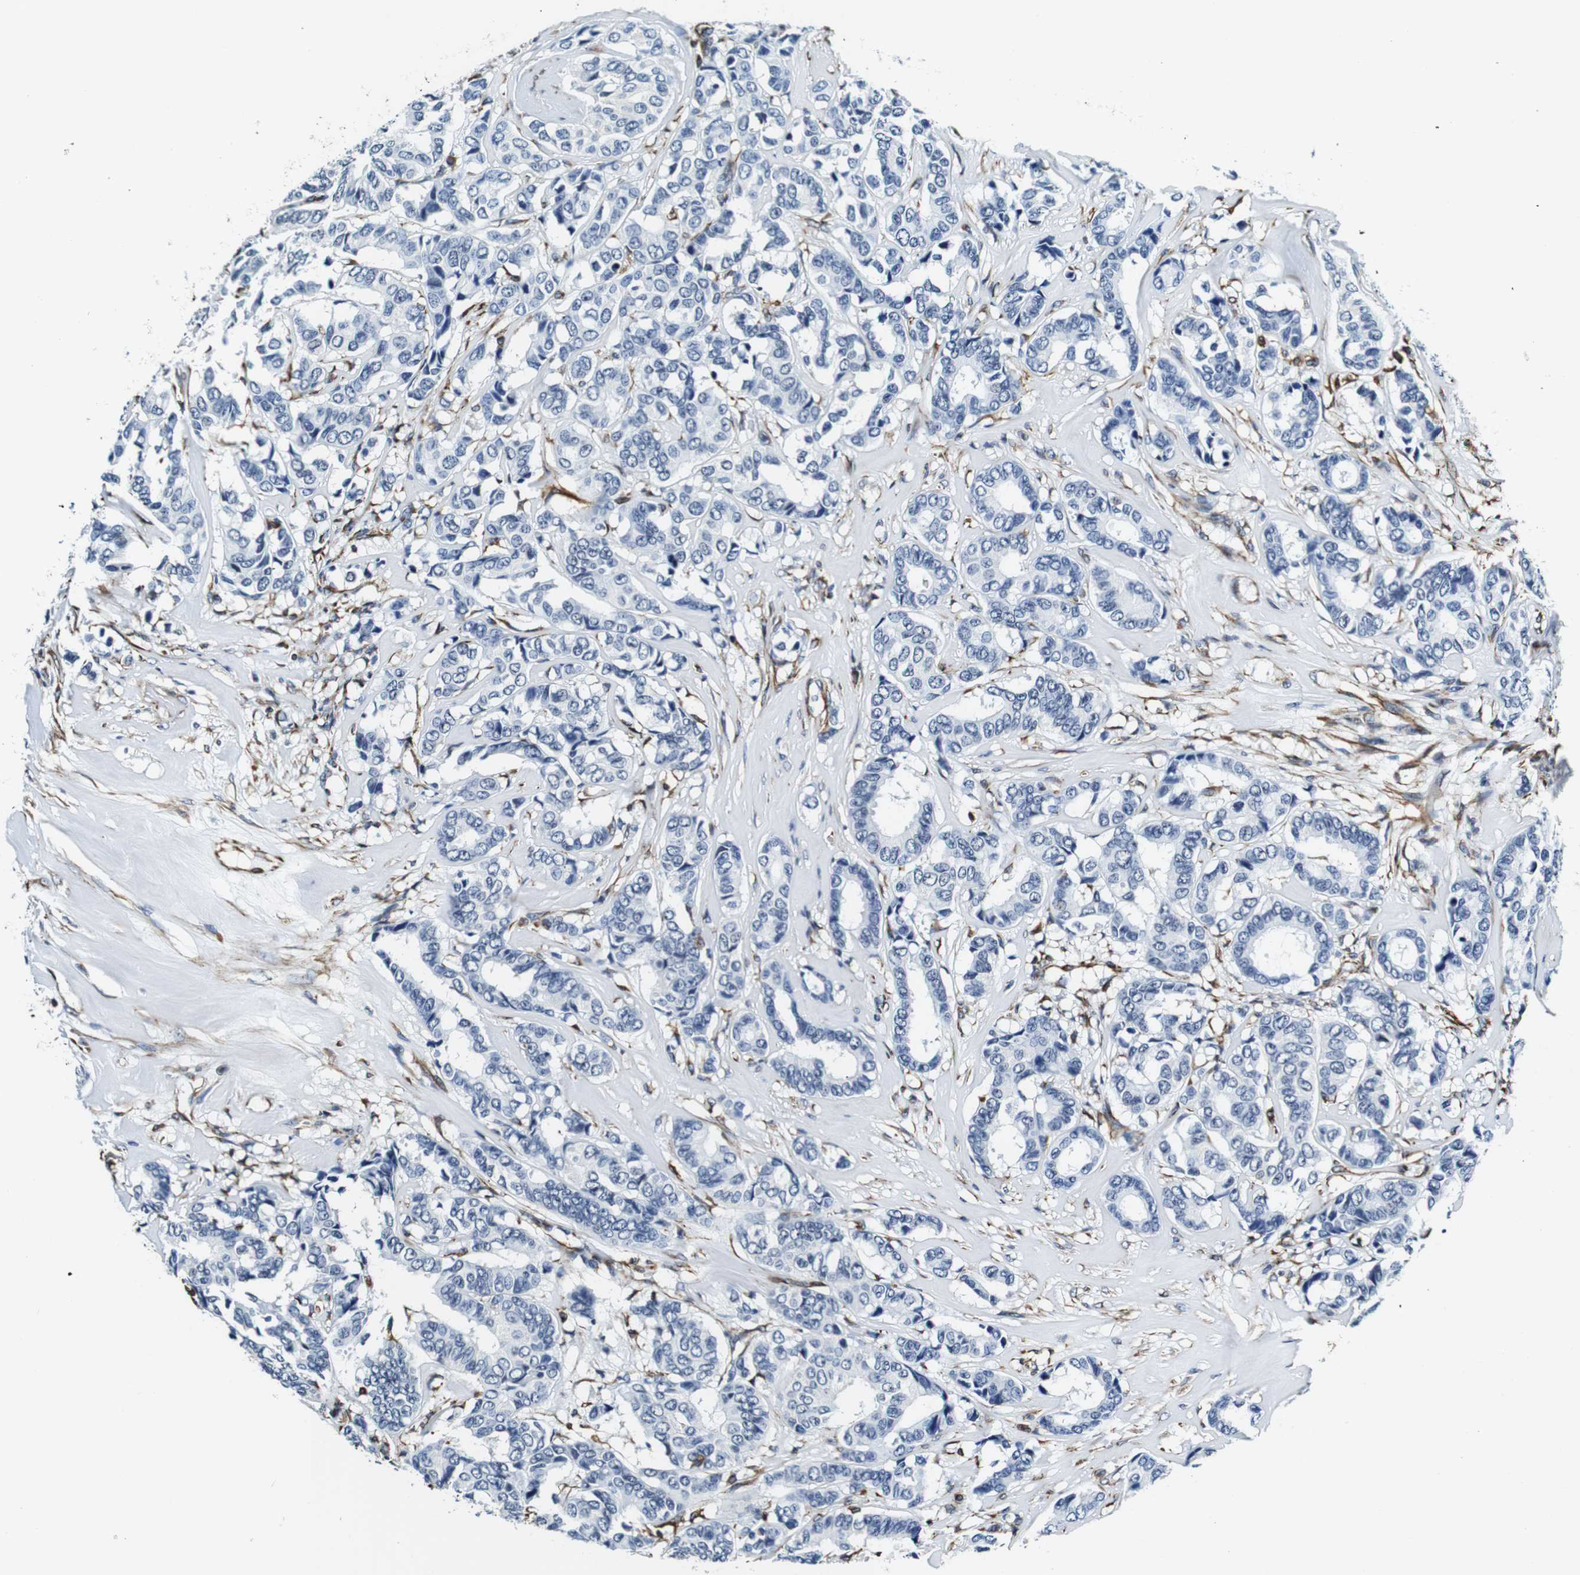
{"staining": {"intensity": "negative", "quantity": "none", "location": "none"}, "tissue": "breast cancer", "cell_type": "Tumor cells", "image_type": "cancer", "snomed": [{"axis": "morphology", "description": "Duct carcinoma"}, {"axis": "topography", "description": "Breast"}], "caption": "Tumor cells are negative for brown protein staining in breast infiltrating ductal carcinoma.", "gene": "GJE1", "patient": {"sex": "female", "age": 87}}